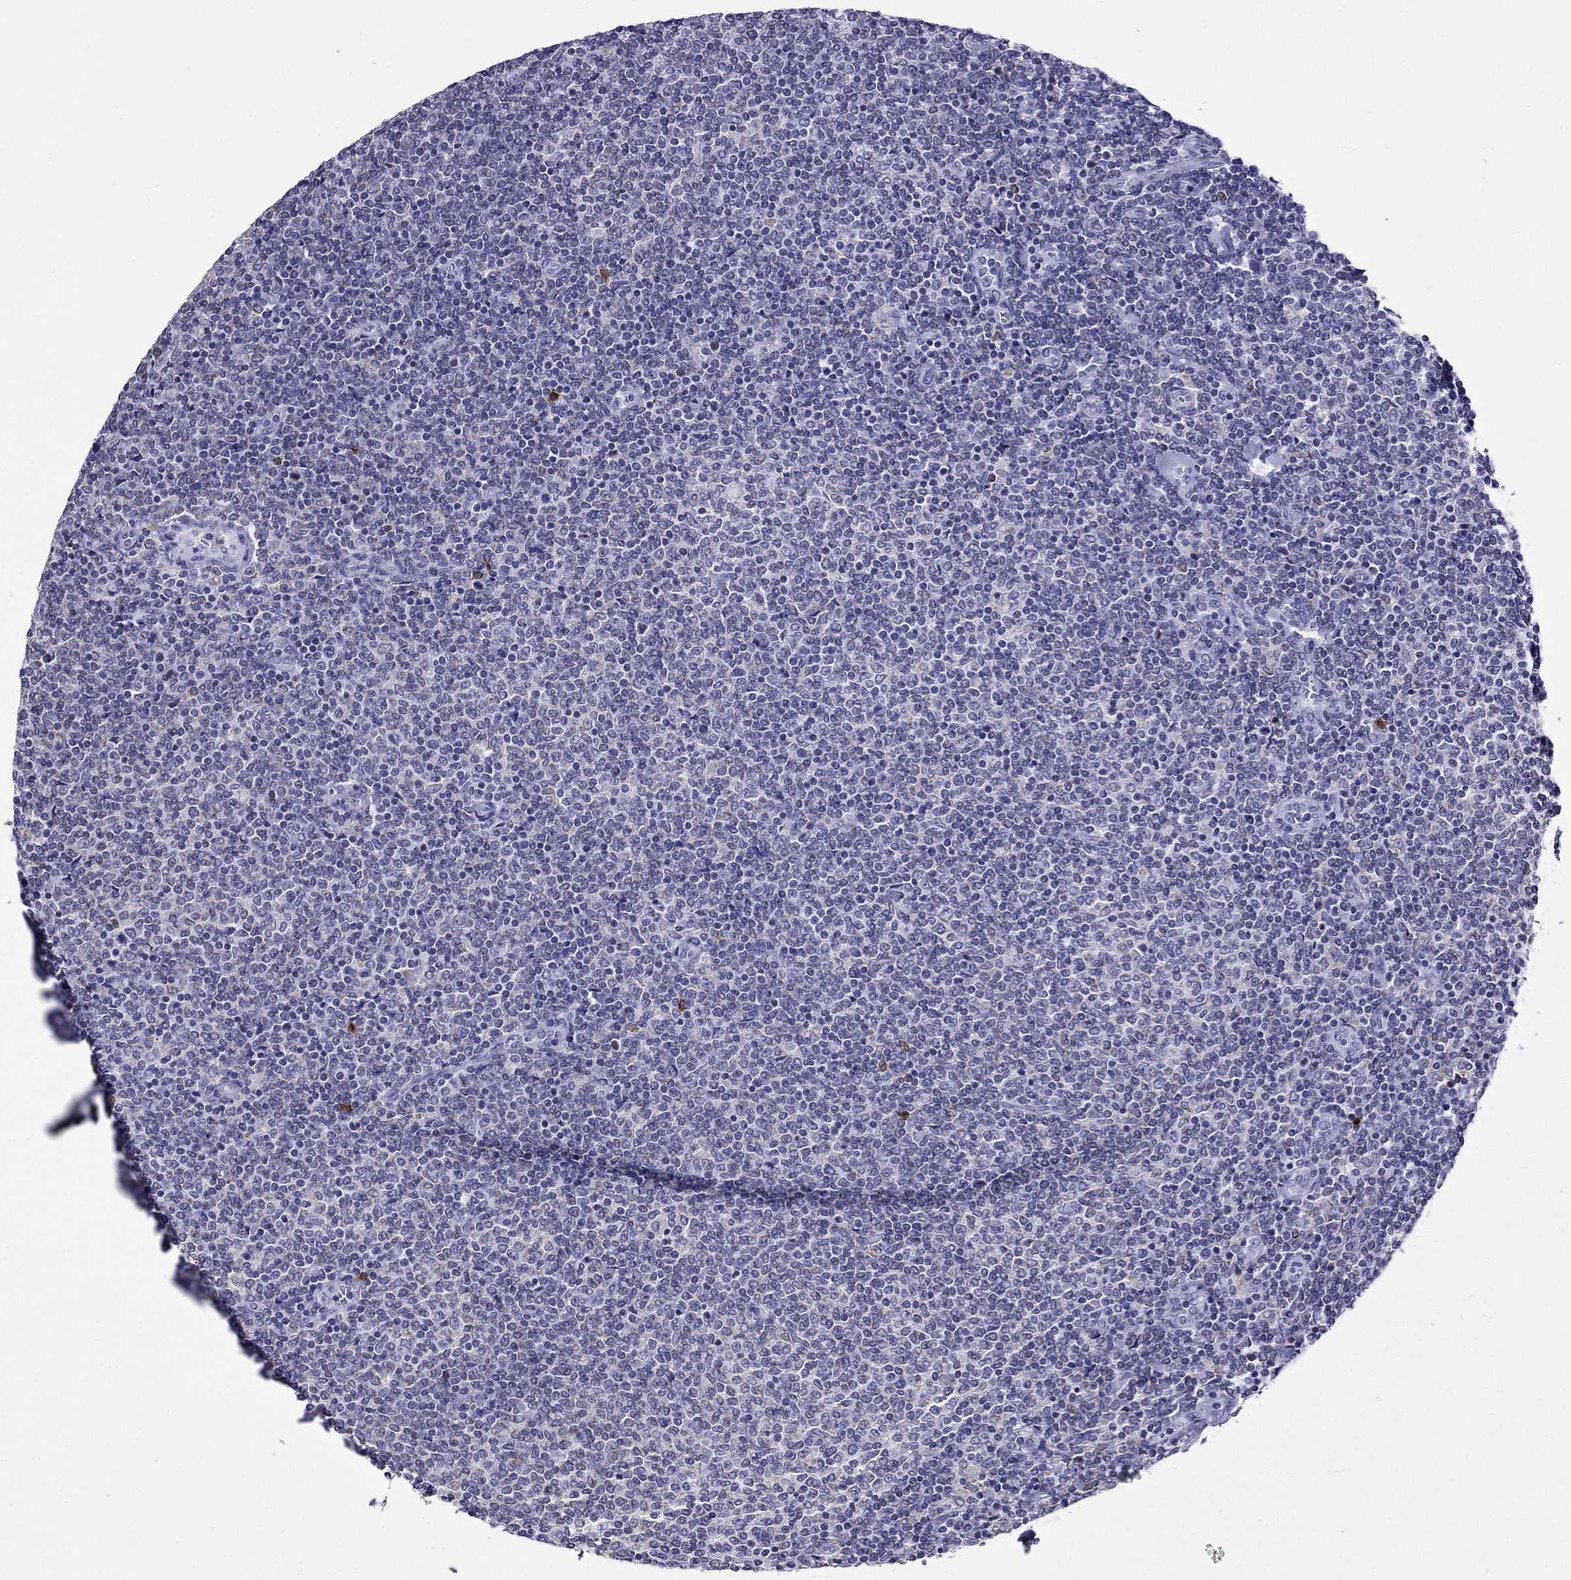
{"staining": {"intensity": "negative", "quantity": "none", "location": "none"}, "tissue": "lymphoma", "cell_type": "Tumor cells", "image_type": "cancer", "snomed": [{"axis": "morphology", "description": "Malignant lymphoma, non-Hodgkin's type, Low grade"}, {"axis": "topography", "description": "Lymph node"}], "caption": "Malignant lymphoma, non-Hodgkin's type (low-grade) was stained to show a protein in brown. There is no significant expression in tumor cells.", "gene": "SCG2", "patient": {"sex": "male", "age": 52}}